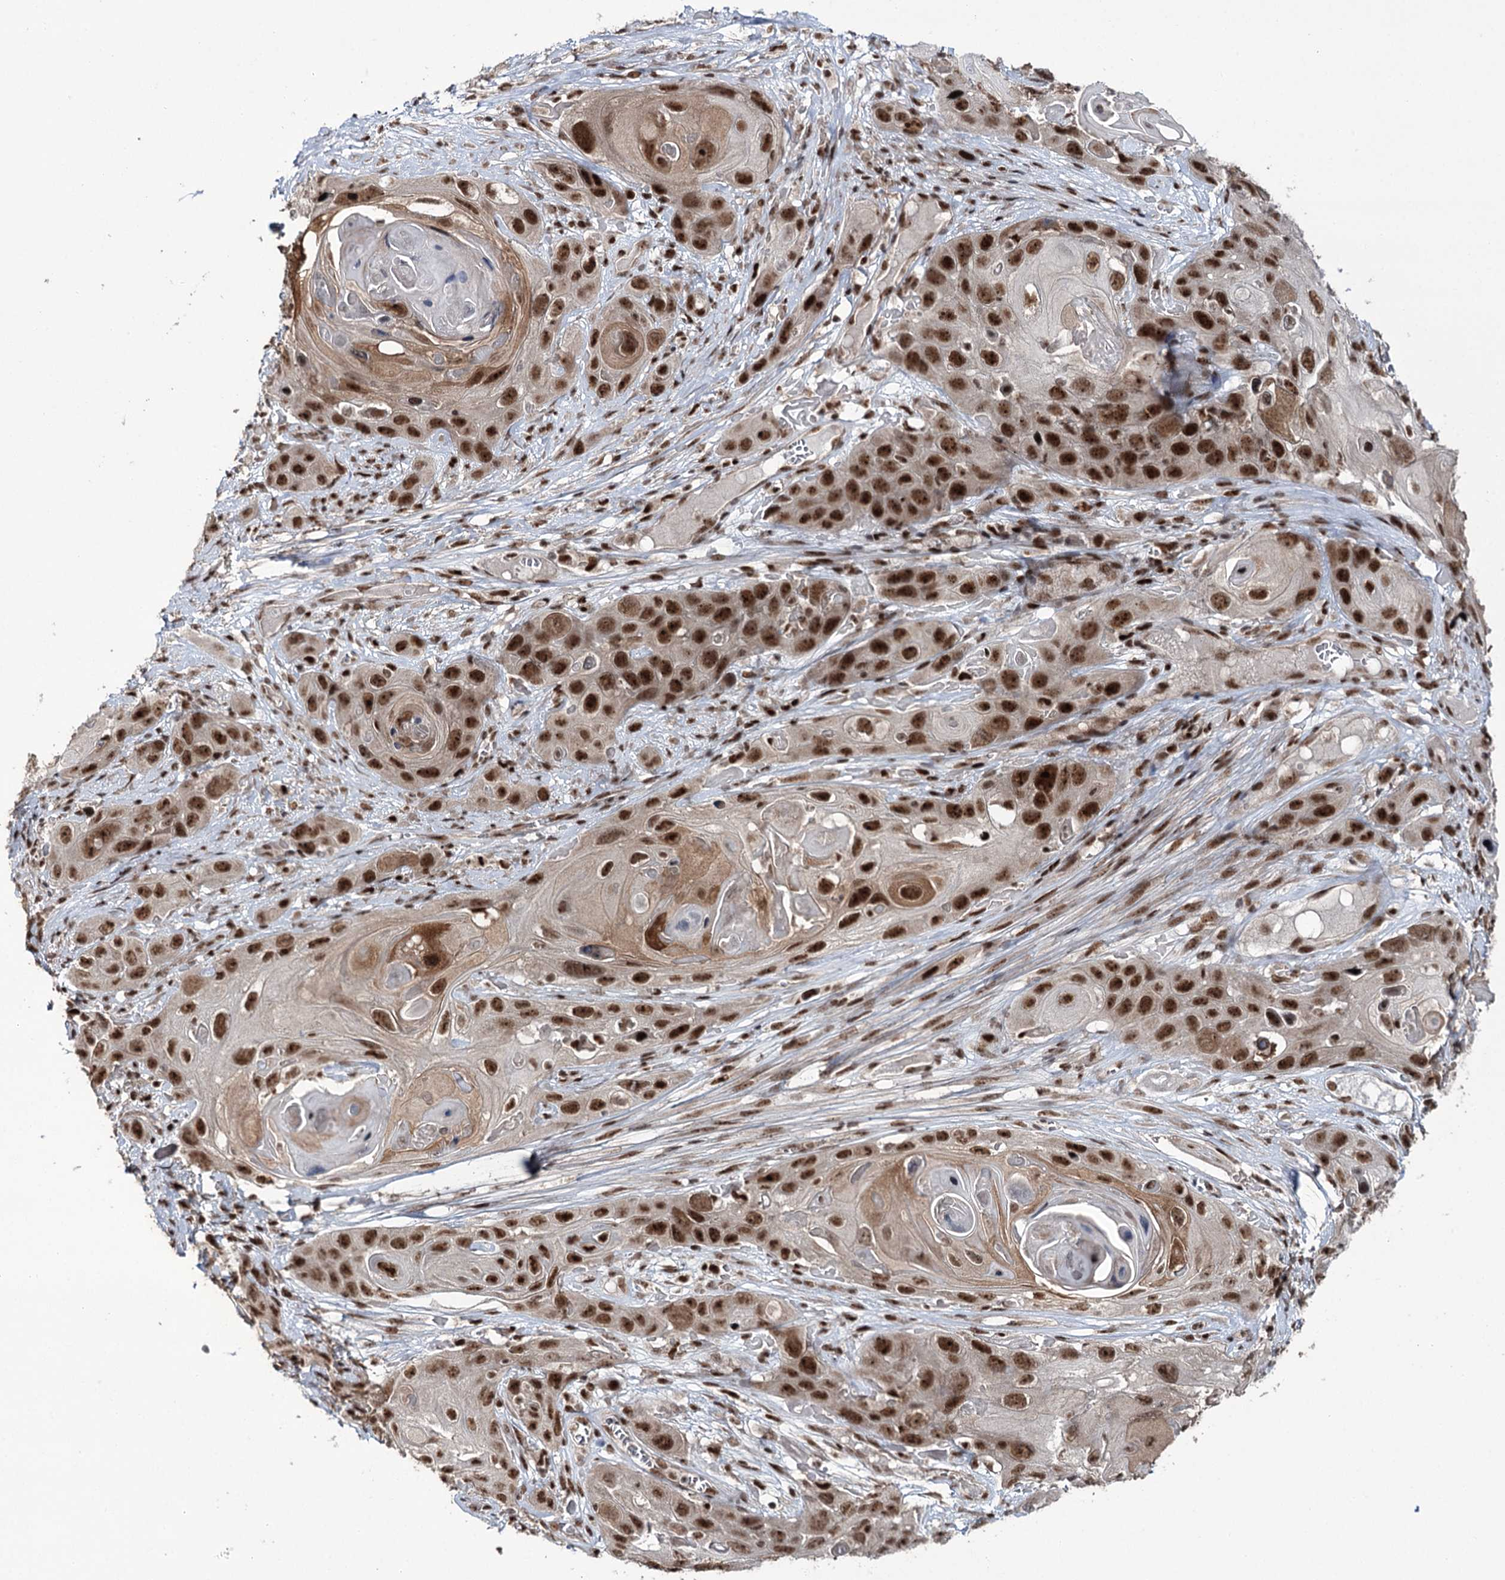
{"staining": {"intensity": "strong", "quantity": ">75%", "location": "nuclear"}, "tissue": "skin cancer", "cell_type": "Tumor cells", "image_type": "cancer", "snomed": [{"axis": "morphology", "description": "Squamous cell carcinoma, NOS"}, {"axis": "topography", "description": "Skin"}], "caption": "Skin squamous cell carcinoma was stained to show a protein in brown. There is high levels of strong nuclear positivity in approximately >75% of tumor cells. (Brightfield microscopy of DAB IHC at high magnification).", "gene": "ERCC3", "patient": {"sex": "male", "age": 55}}